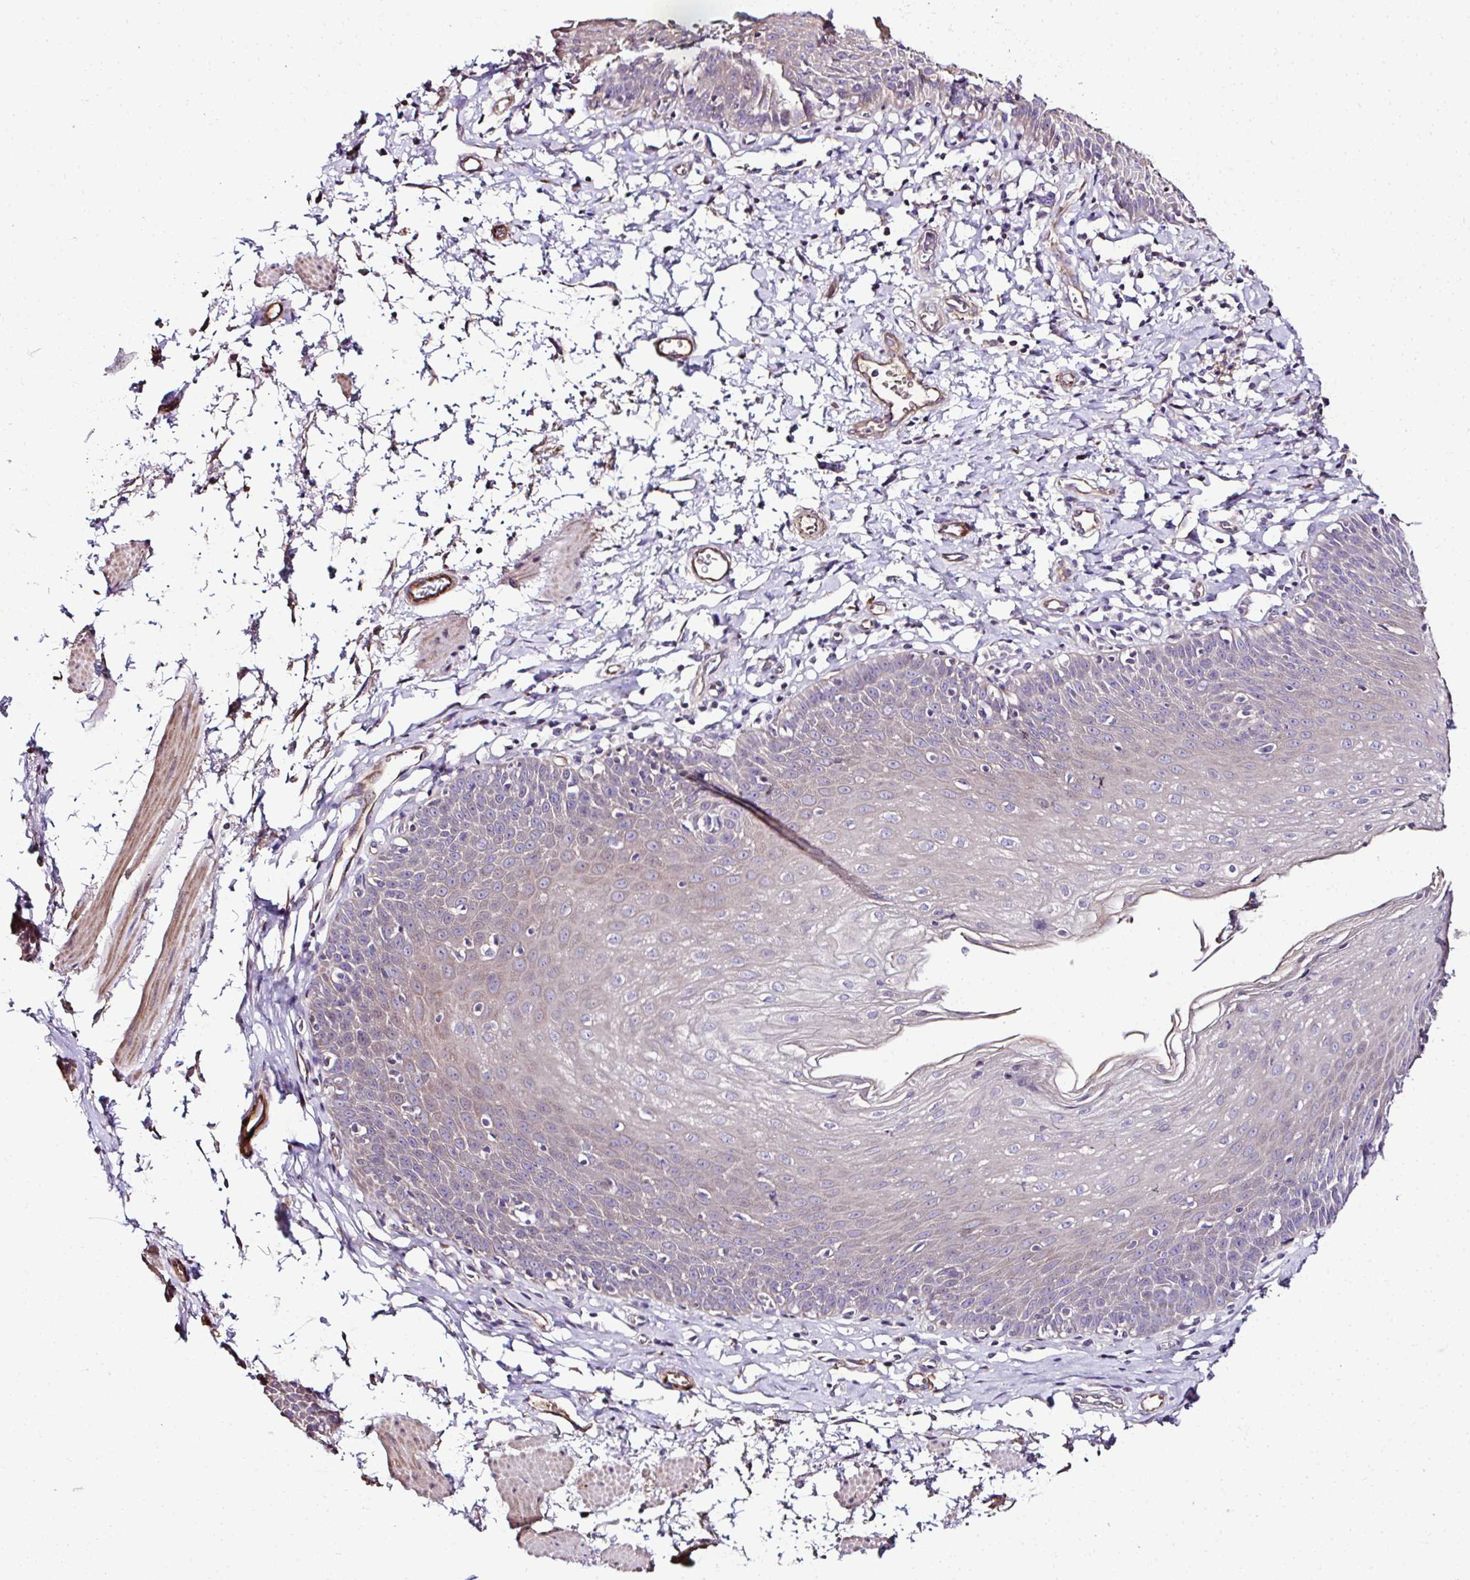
{"staining": {"intensity": "weak", "quantity": "<25%", "location": "cytoplasmic/membranous"}, "tissue": "esophagus", "cell_type": "Squamous epithelial cells", "image_type": "normal", "snomed": [{"axis": "morphology", "description": "Normal tissue, NOS"}, {"axis": "topography", "description": "Esophagus"}], "caption": "Protein analysis of benign esophagus shows no significant expression in squamous epithelial cells.", "gene": "CCDC85C", "patient": {"sex": "female", "age": 81}}